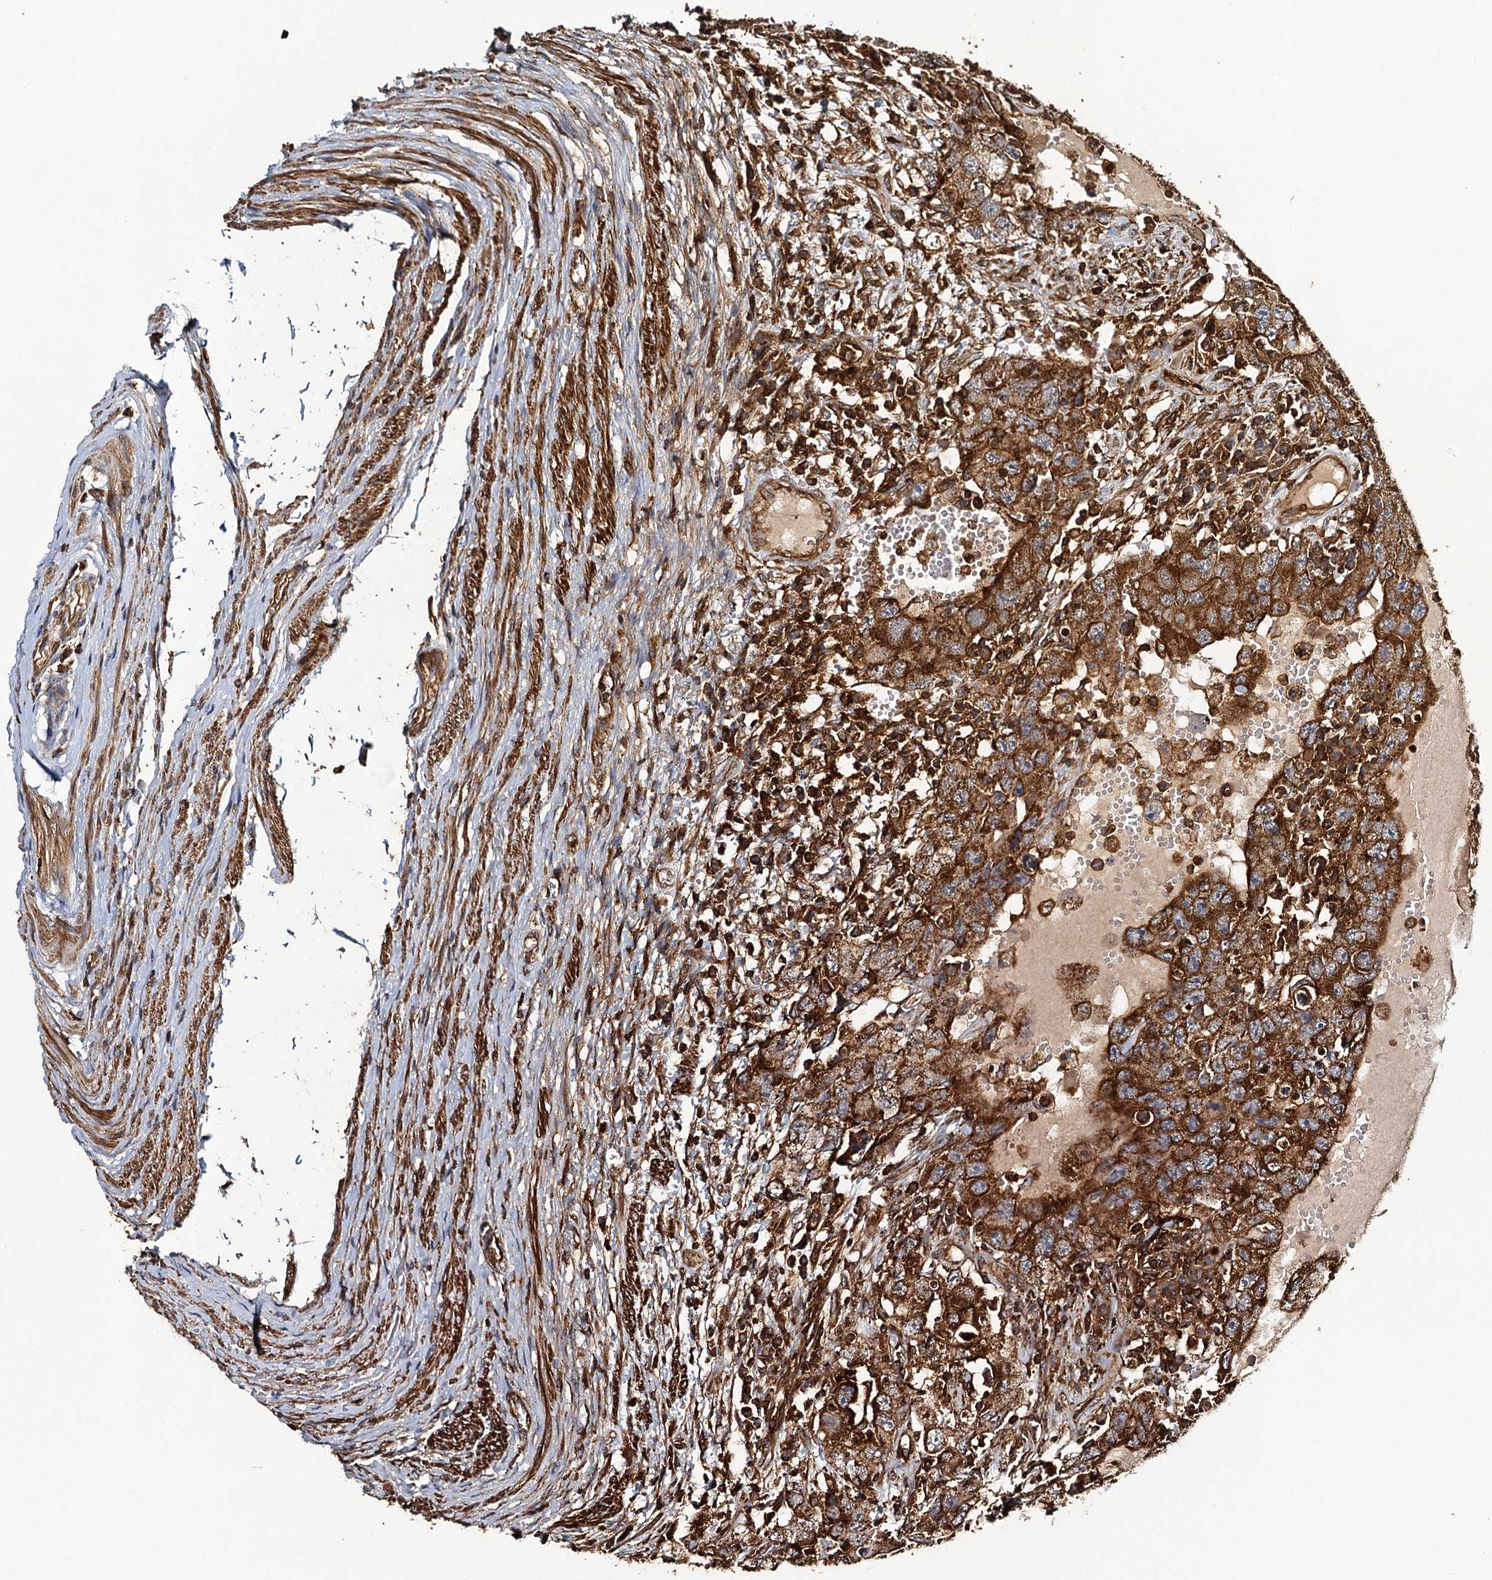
{"staining": {"intensity": "strong", "quantity": ">75%", "location": "cytoplasmic/membranous"}, "tissue": "testis cancer", "cell_type": "Tumor cells", "image_type": "cancer", "snomed": [{"axis": "morphology", "description": "Carcinoma, Embryonal, NOS"}, {"axis": "topography", "description": "Testis"}], "caption": "DAB immunohistochemical staining of human testis embryonal carcinoma demonstrates strong cytoplasmic/membranous protein staining in about >75% of tumor cells. (Stains: DAB in brown, nuclei in blue, Microscopy: brightfield microscopy at high magnification).", "gene": "VWA8", "patient": {"sex": "male", "age": 26}}